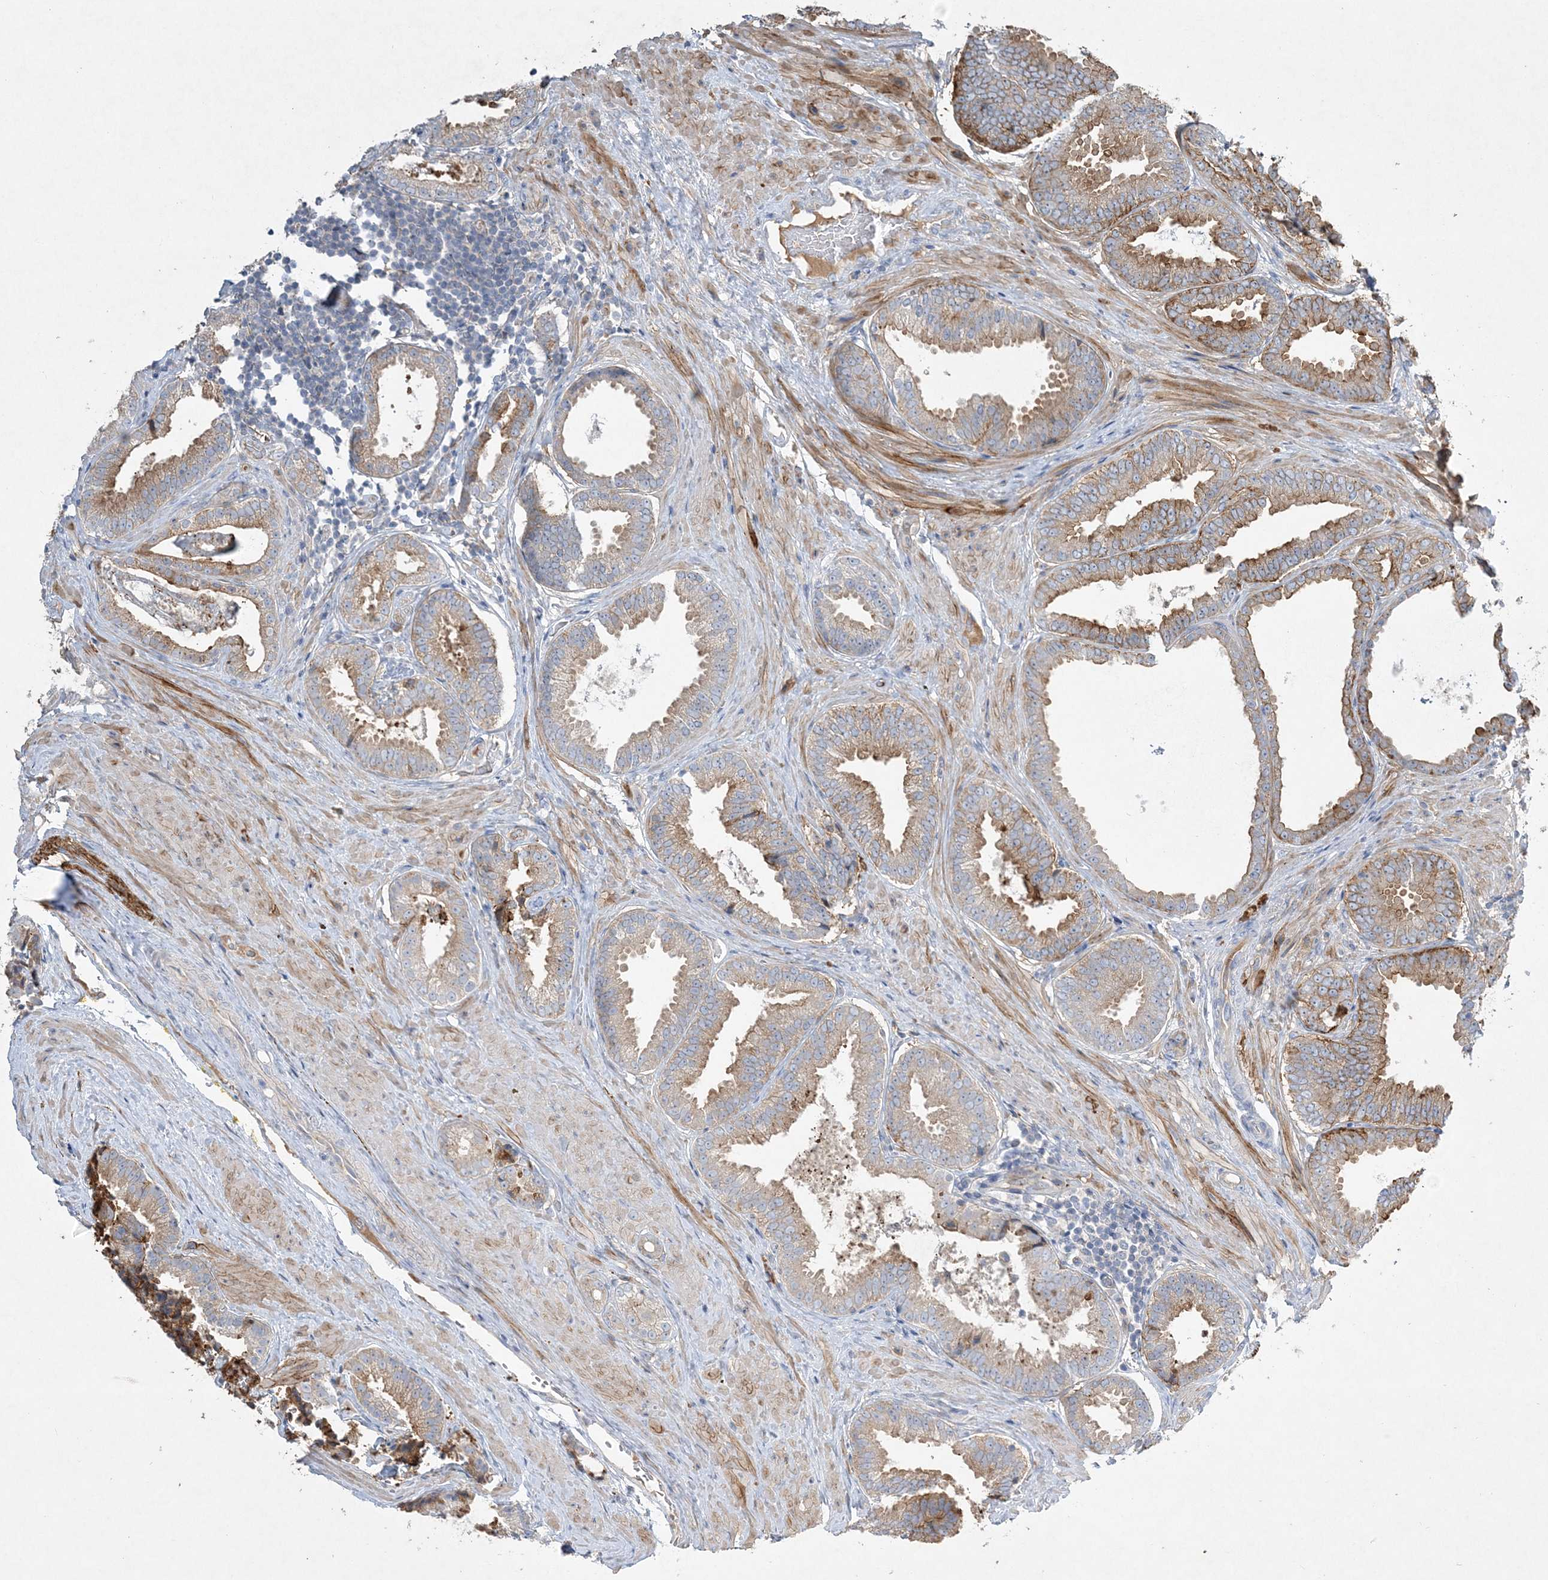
{"staining": {"intensity": "moderate", "quantity": "25%-75%", "location": "cytoplasmic/membranous"}, "tissue": "prostate cancer", "cell_type": "Tumor cells", "image_type": "cancer", "snomed": [{"axis": "morphology", "description": "Adenocarcinoma, Low grade"}, {"axis": "topography", "description": "Prostate"}], "caption": "Prostate cancer was stained to show a protein in brown. There is medium levels of moderate cytoplasmic/membranous expression in approximately 25%-75% of tumor cells. (brown staining indicates protein expression, while blue staining denotes nuclei).", "gene": "ADCK2", "patient": {"sex": "male", "age": 71}}